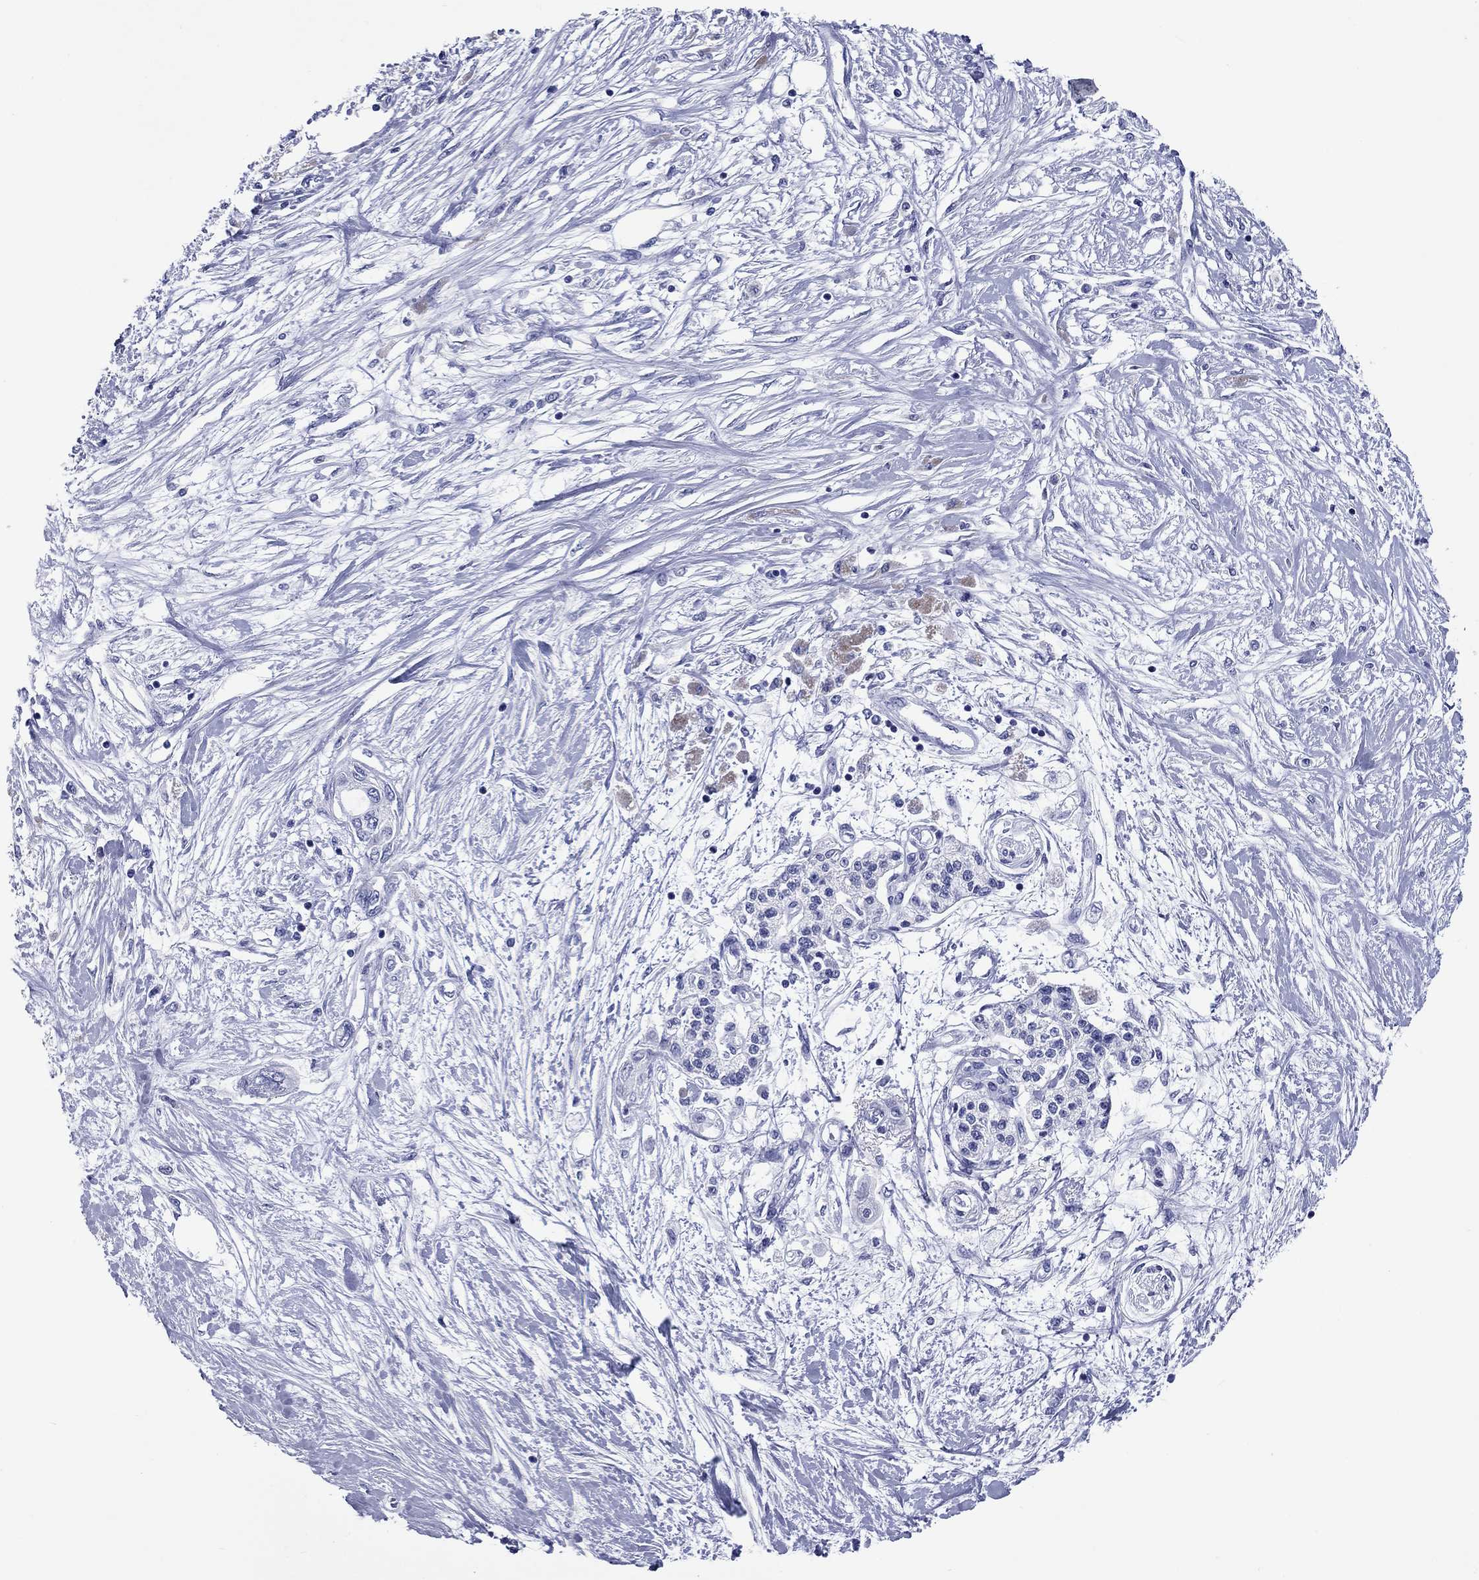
{"staining": {"intensity": "negative", "quantity": "none", "location": "none"}, "tissue": "pancreatic cancer", "cell_type": "Tumor cells", "image_type": "cancer", "snomed": [{"axis": "morphology", "description": "Adenocarcinoma, NOS"}, {"axis": "topography", "description": "Pancreas"}], "caption": "Micrograph shows no protein expression in tumor cells of pancreatic cancer (adenocarcinoma) tissue. Brightfield microscopy of IHC stained with DAB (brown) and hematoxylin (blue), captured at high magnification.", "gene": "CCNA1", "patient": {"sex": "female", "age": 77}}